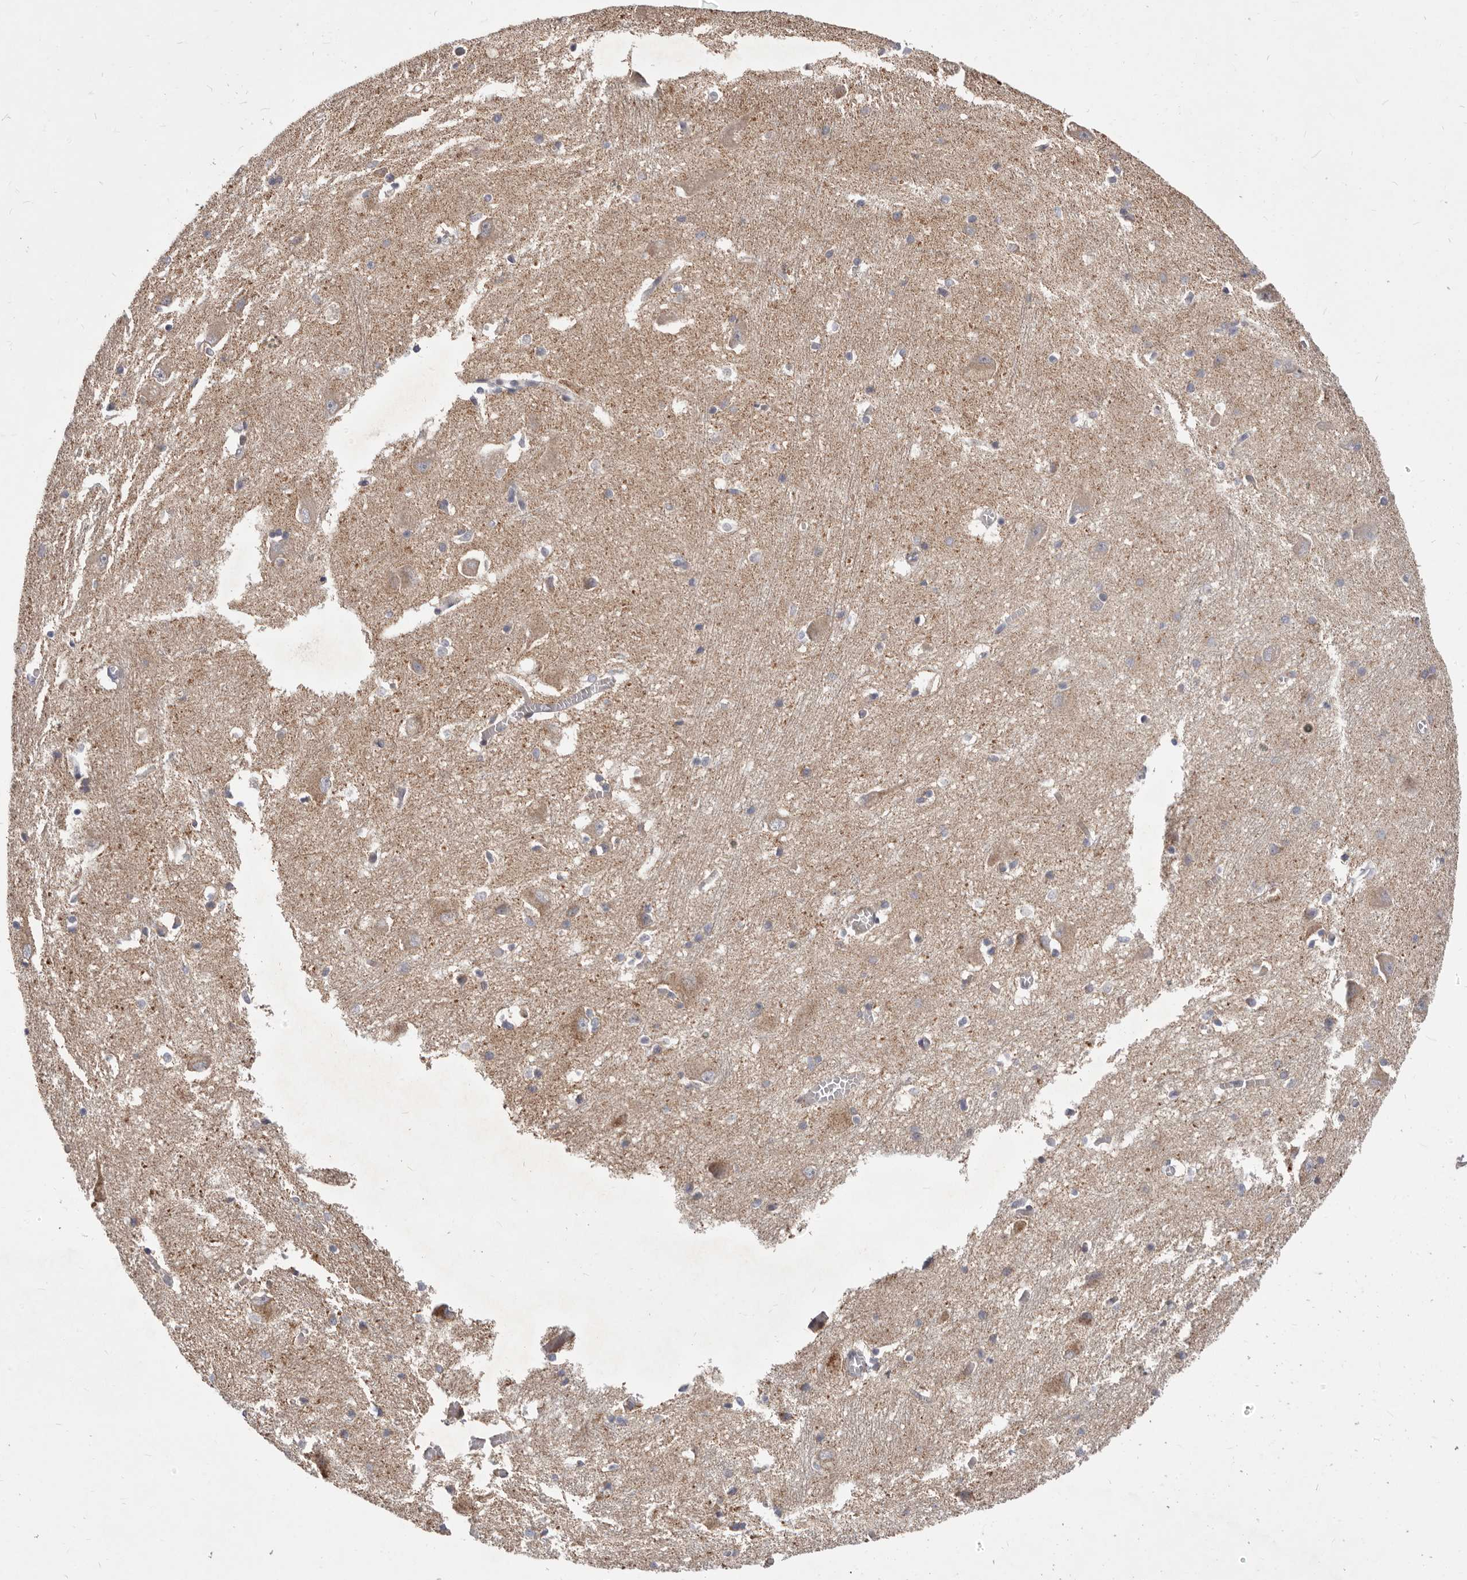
{"staining": {"intensity": "weak", "quantity": "<25%", "location": "cytoplasmic/membranous"}, "tissue": "caudate", "cell_type": "Glial cells", "image_type": "normal", "snomed": [{"axis": "morphology", "description": "Normal tissue, NOS"}, {"axis": "topography", "description": "Lateral ventricle wall"}], "caption": "IHC image of benign human caudate stained for a protein (brown), which reveals no positivity in glial cells.", "gene": "TOR3A", "patient": {"sex": "male", "age": 37}}